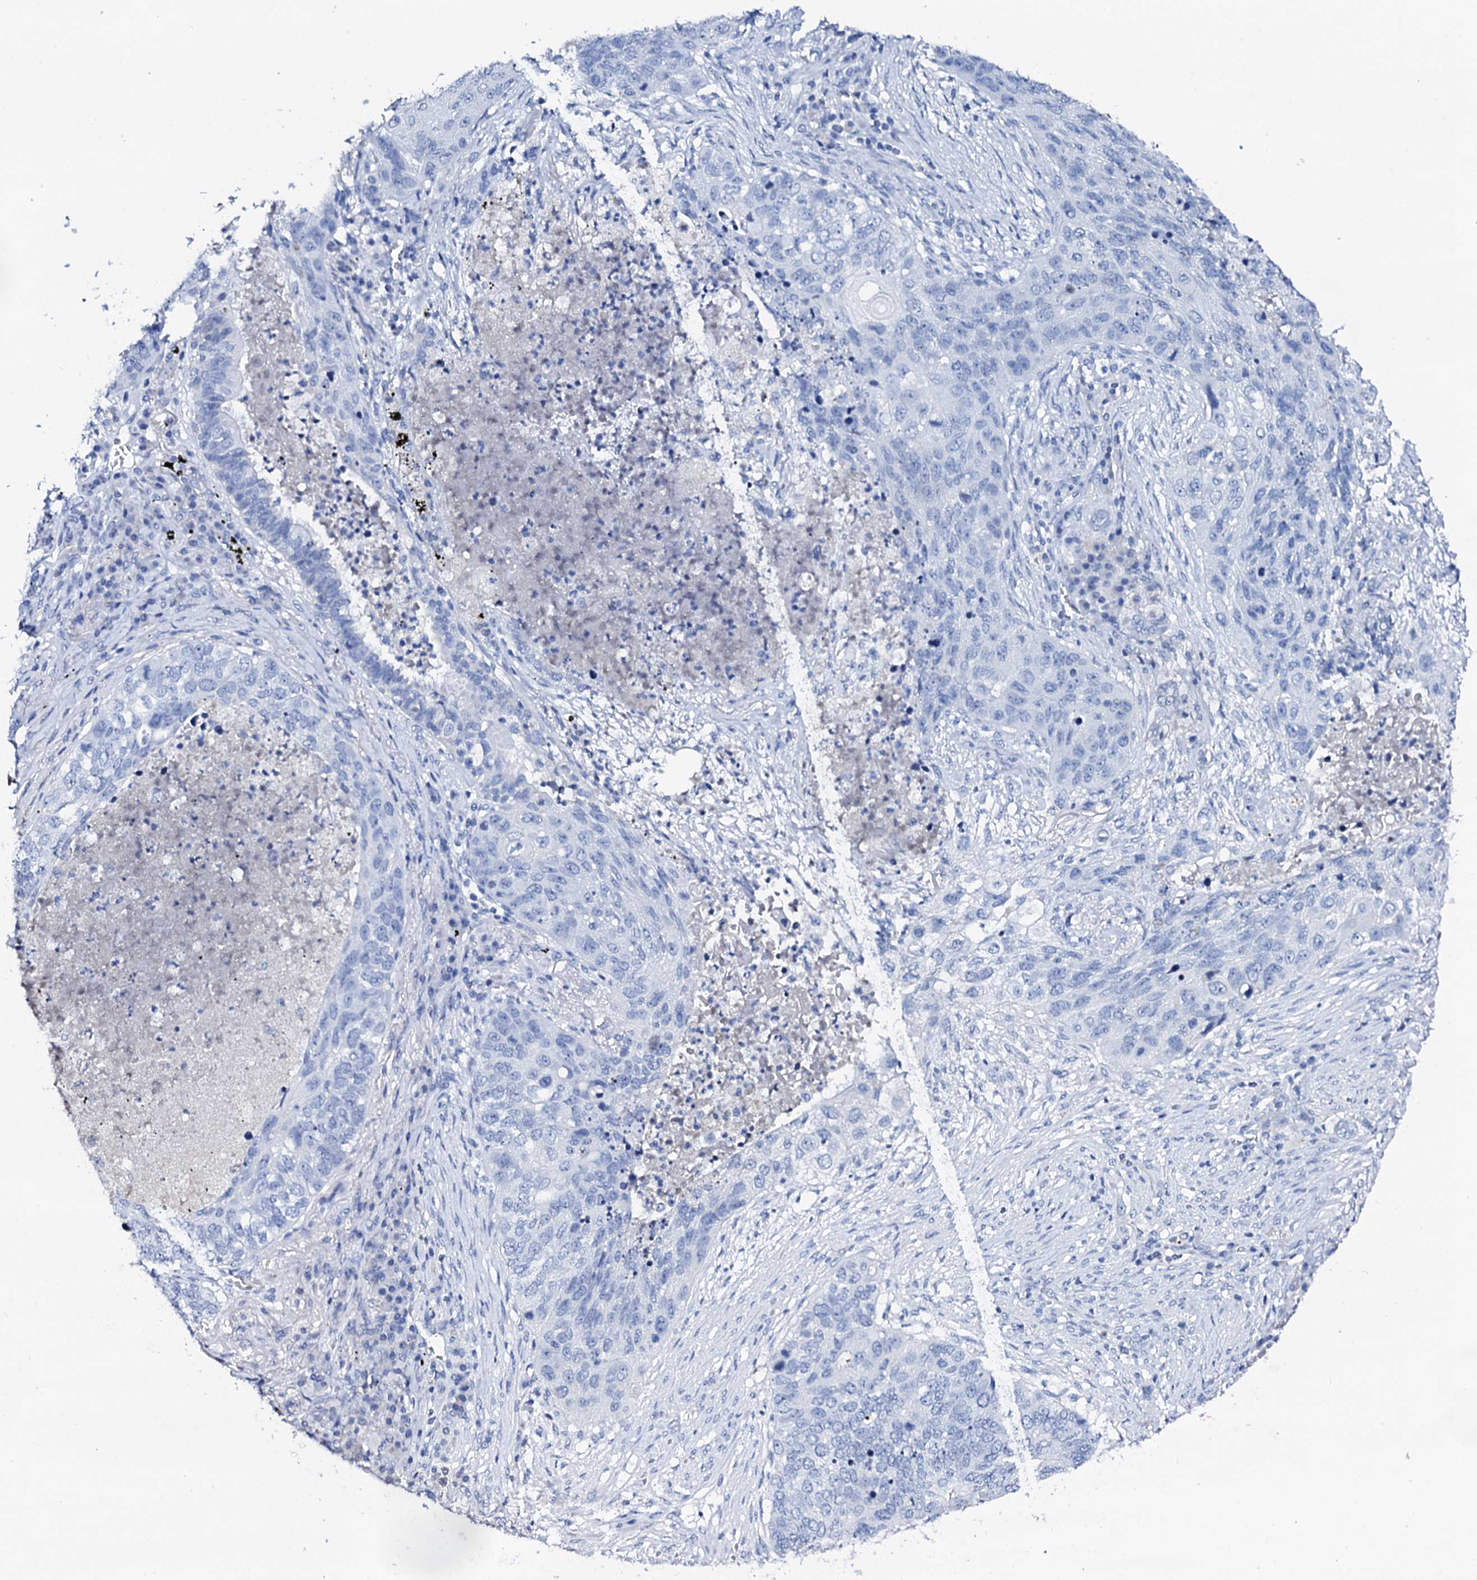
{"staining": {"intensity": "negative", "quantity": "none", "location": "none"}, "tissue": "lung cancer", "cell_type": "Tumor cells", "image_type": "cancer", "snomed": [{"axis": "morphology", "description": "Squamous cell carcinoma, NOS"}, {"axis": "topography", "description": "Lung"}], "caption": "Human lung cancer (squamous cell carcinoma) stained for a protein using IHC exhibits no staining in tumor cells.", "gene": "FBXL16", "patient": {"sex": "female", "age": 63}}